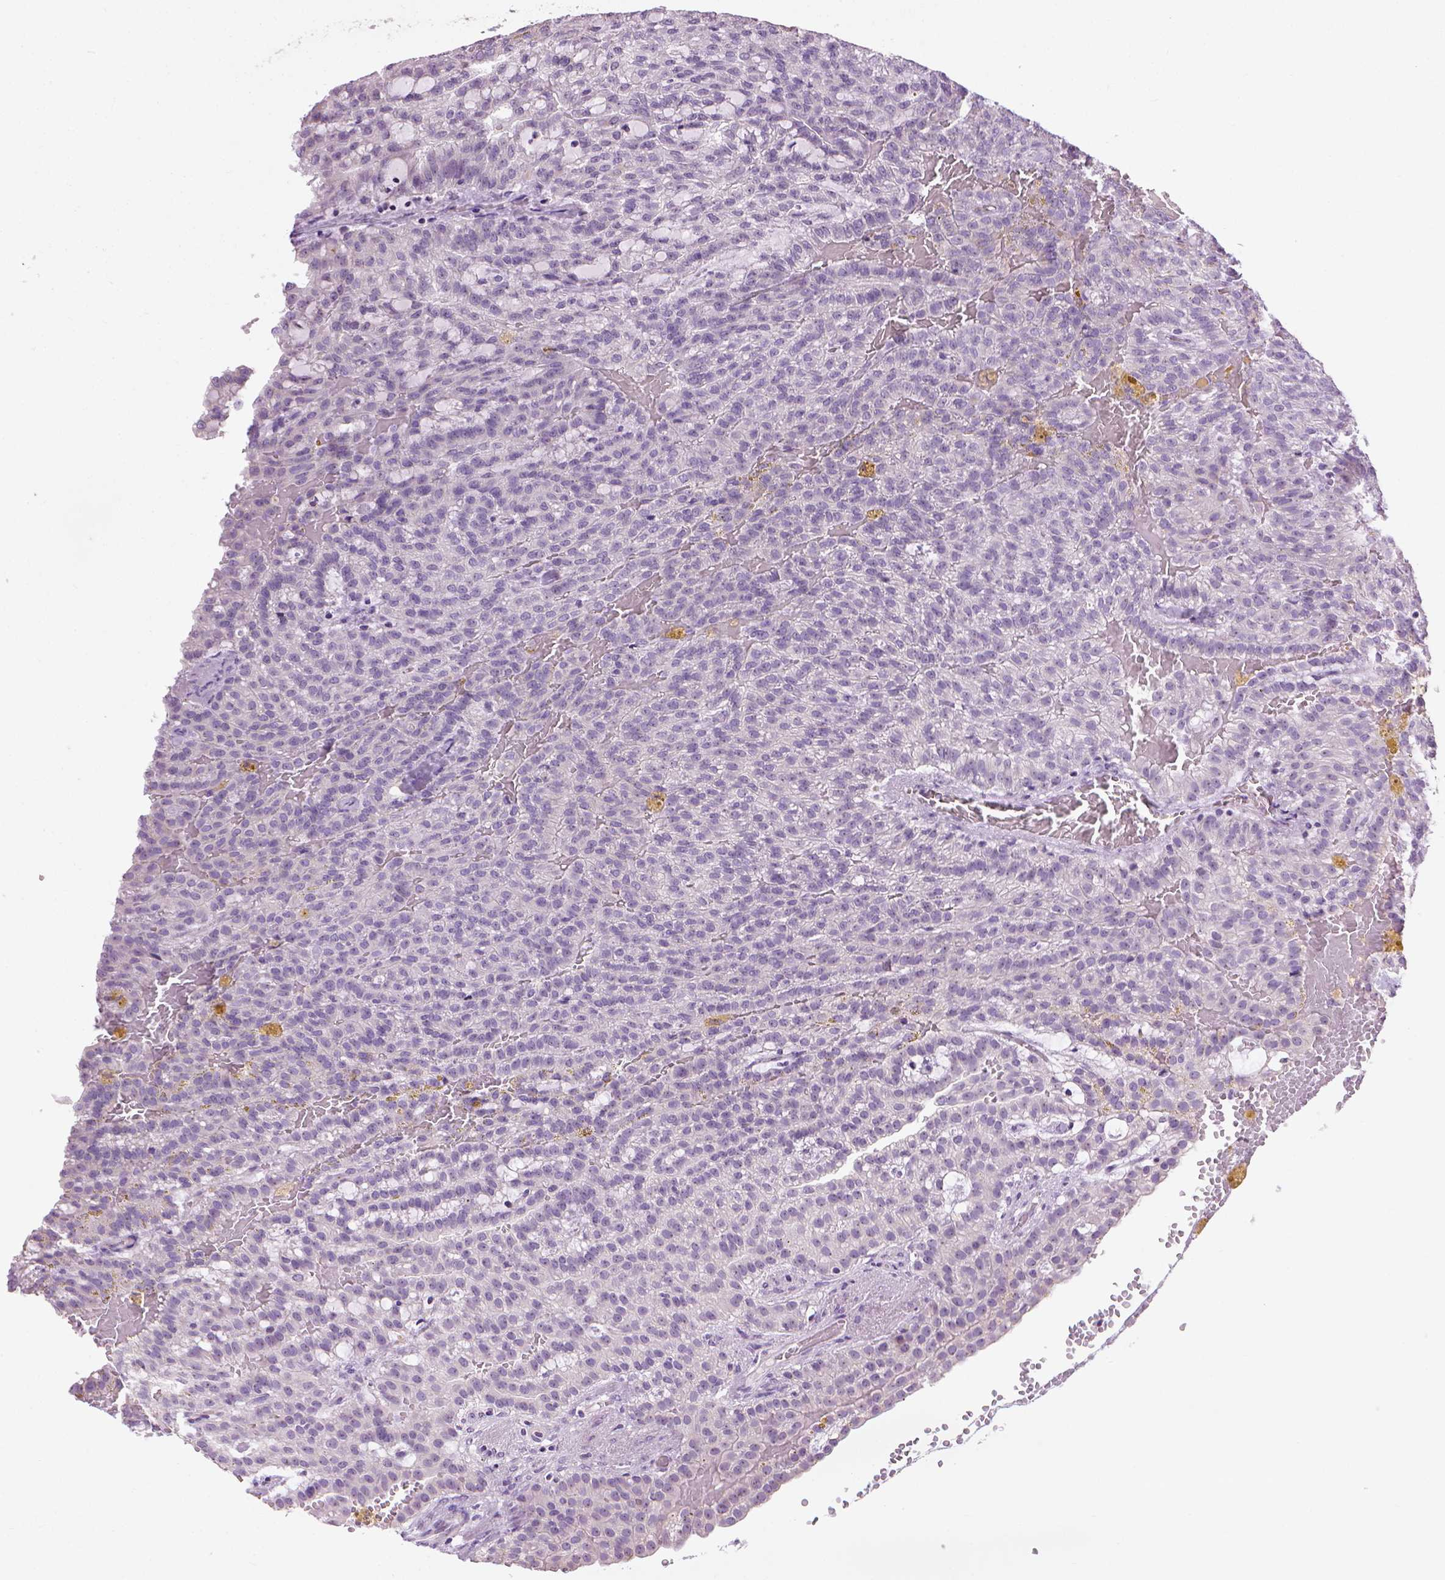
{"staining": {"intensity": "negative", "quantity": "none", "location": "none"}, "tissue": "renal cancer", "cell_type": "Tumor cells", "image_type": "cancer", "snomed": [{"axis": "morphology", "description": "Adenocarcinoma, NOS"}, {"axis": "topography", "description": "Kidney"}], "caption": "Tumor cells are negative for brown protein staining in renal adenocarcinoma.", "gene": "UTP4", "patient": {"sex": "male", "age": 63}}